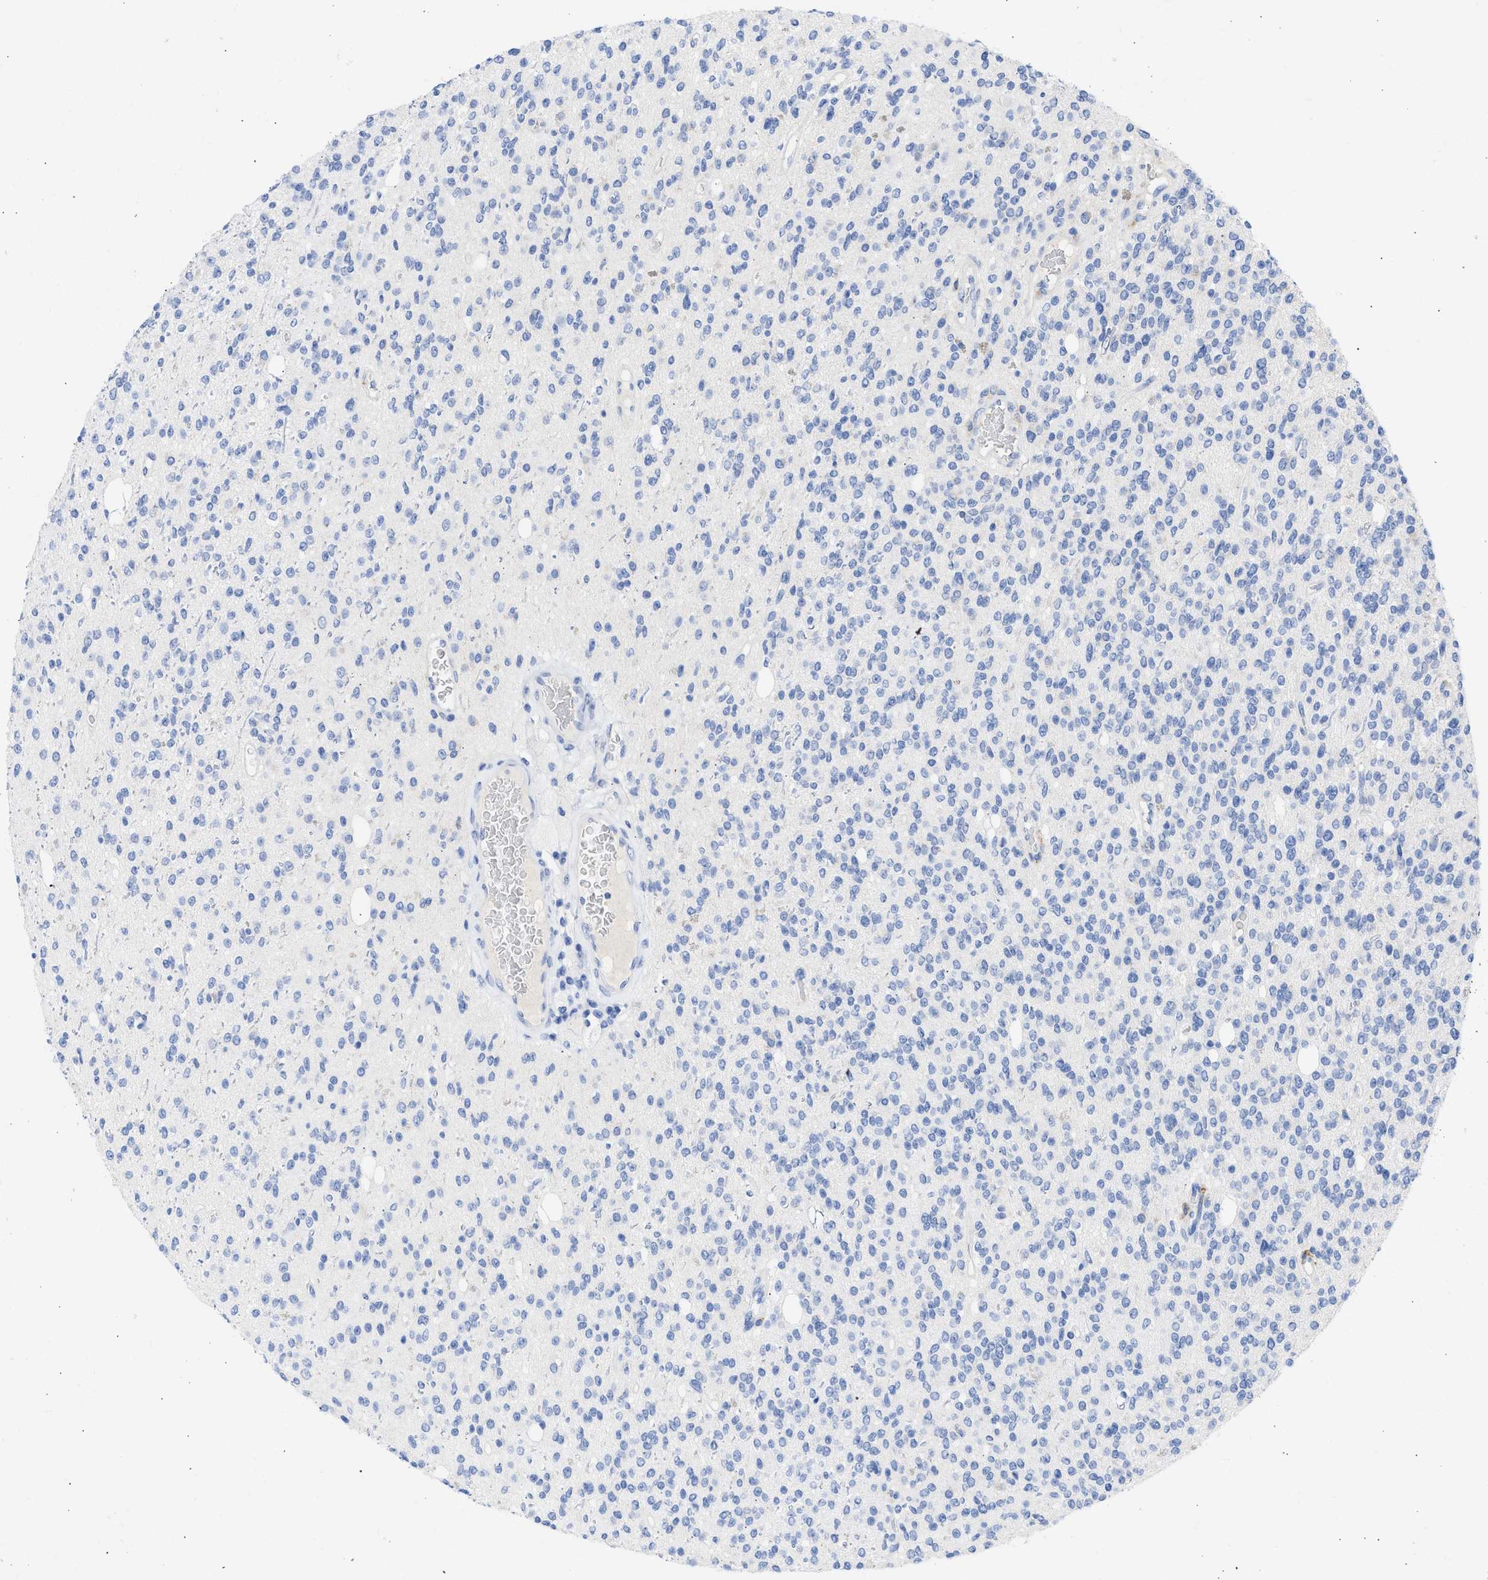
{"staining": {"intensity": "negative", "quantity": "none", "location": "none"}, "tissue": "glioma", "cell_type": "Tumor cells", "image_type": "cancer", "snomed": [{"axis": "morphology", "description": "Glioma, malignant, High grade"}, {"axis": "topography", "description": "Brain"}], "caption": "Immunohistochemistry (IHC) image of neoplastic tissue: human glioma stained with DAB exhibits no significant protein expression in tumor cells.", "gene": "RSPH1", "patient": {"sex": "male", "age": 34}}